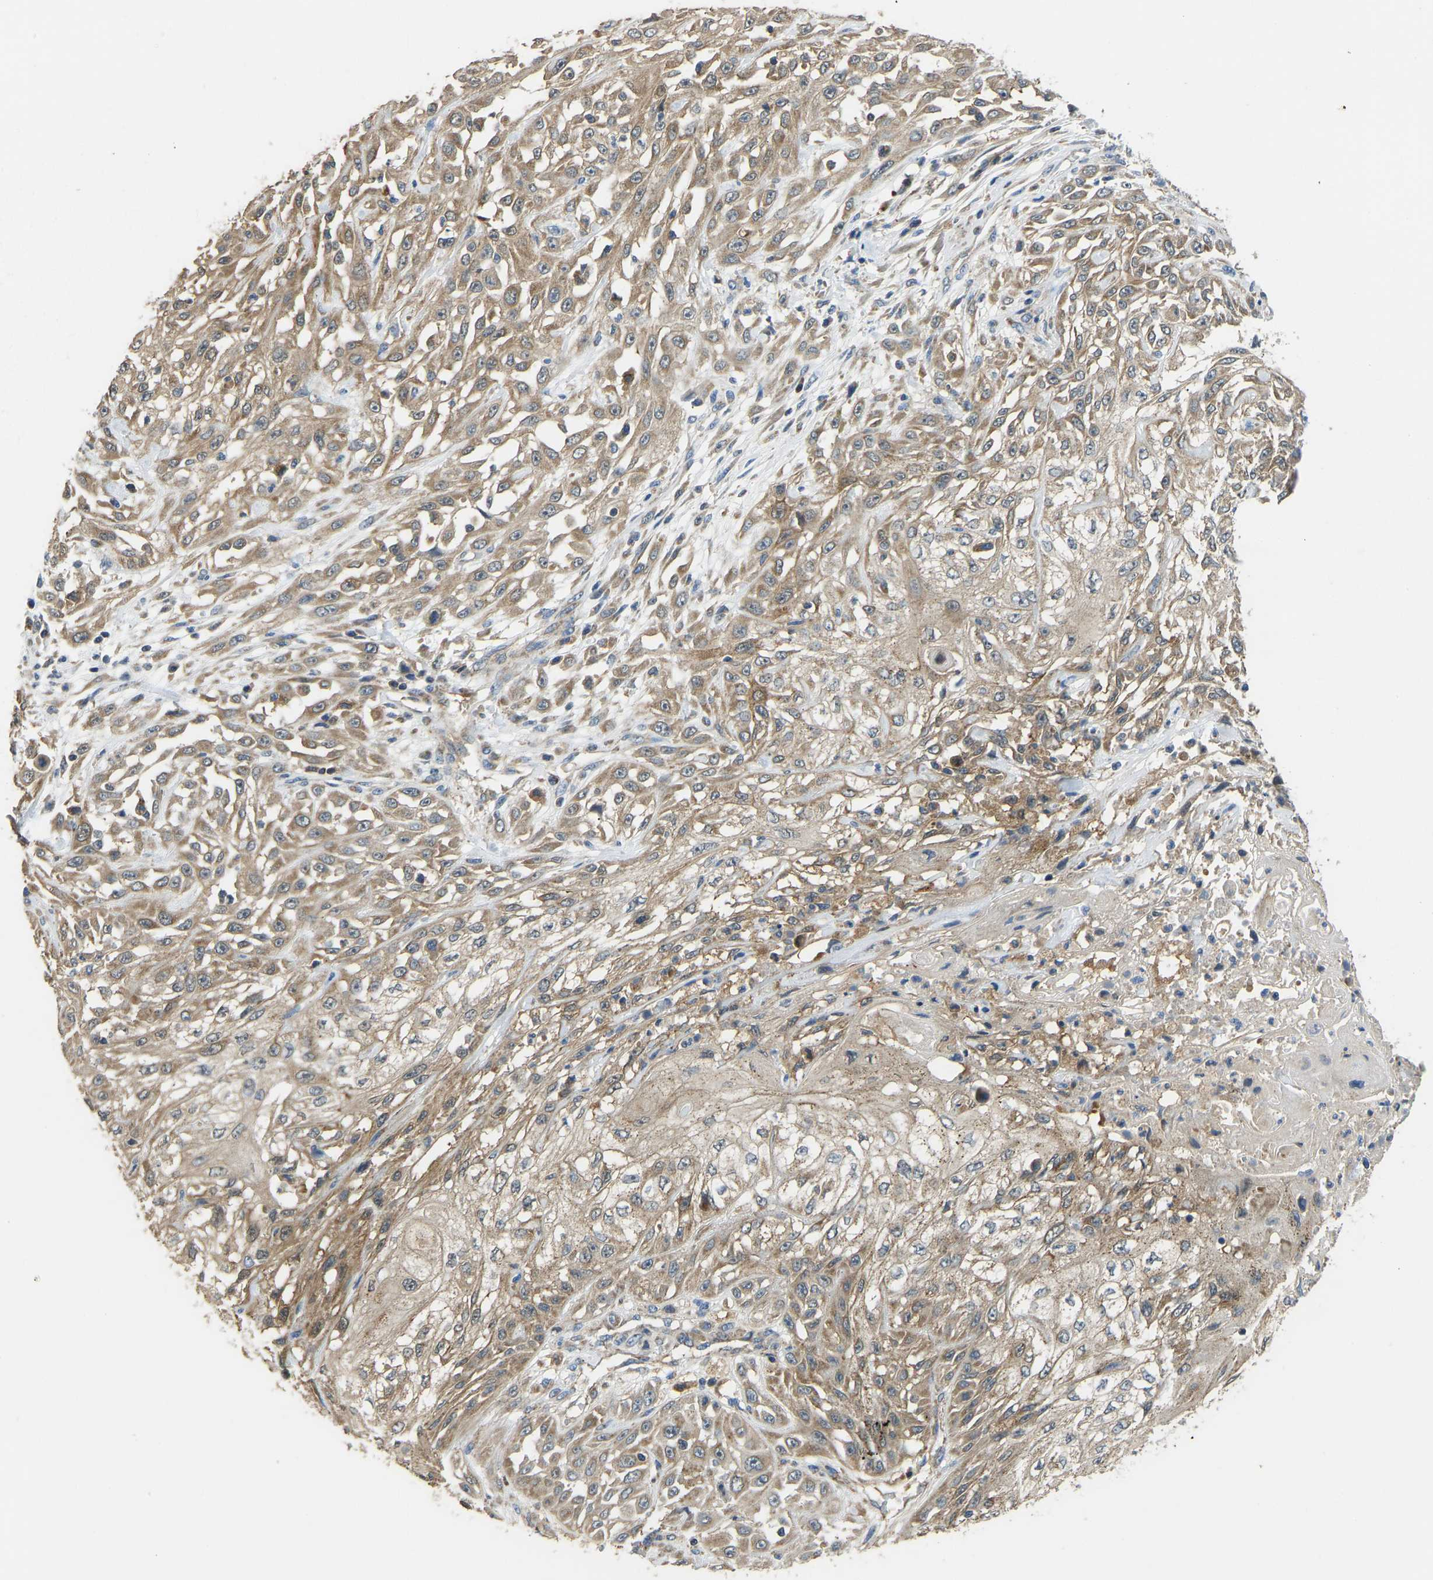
{"staining": {"intensity": "moderate", "quantity": ">75%", "location": "cytoplasmic/membranous"}, "tissue": "skin cancer", "cell_type": "Tumor cells", "image_type": "cancer", "snomed": [{"axis": "morphology", "description": "Squamous cell carcinoma, NOS"}, {"axis": "morphology", "description": "Squamous cell carcinoma, metastatic, NOS"}, {"axis": "topography", "description": "Skin"}, {"axis": "topography", "description": "Lymph node"}], "caption": "The micrograph shows staining of skin cancer (metastatic squamous cell carcinoma), revealing moderate cytoplasmic/membranous protein expression (brown color) within tumor cells. Ihc stains the protein of interest in brown and the nuclei are stained blue.", "gene": "RBP1", "patient": {"sex": "male", "age": 75}}